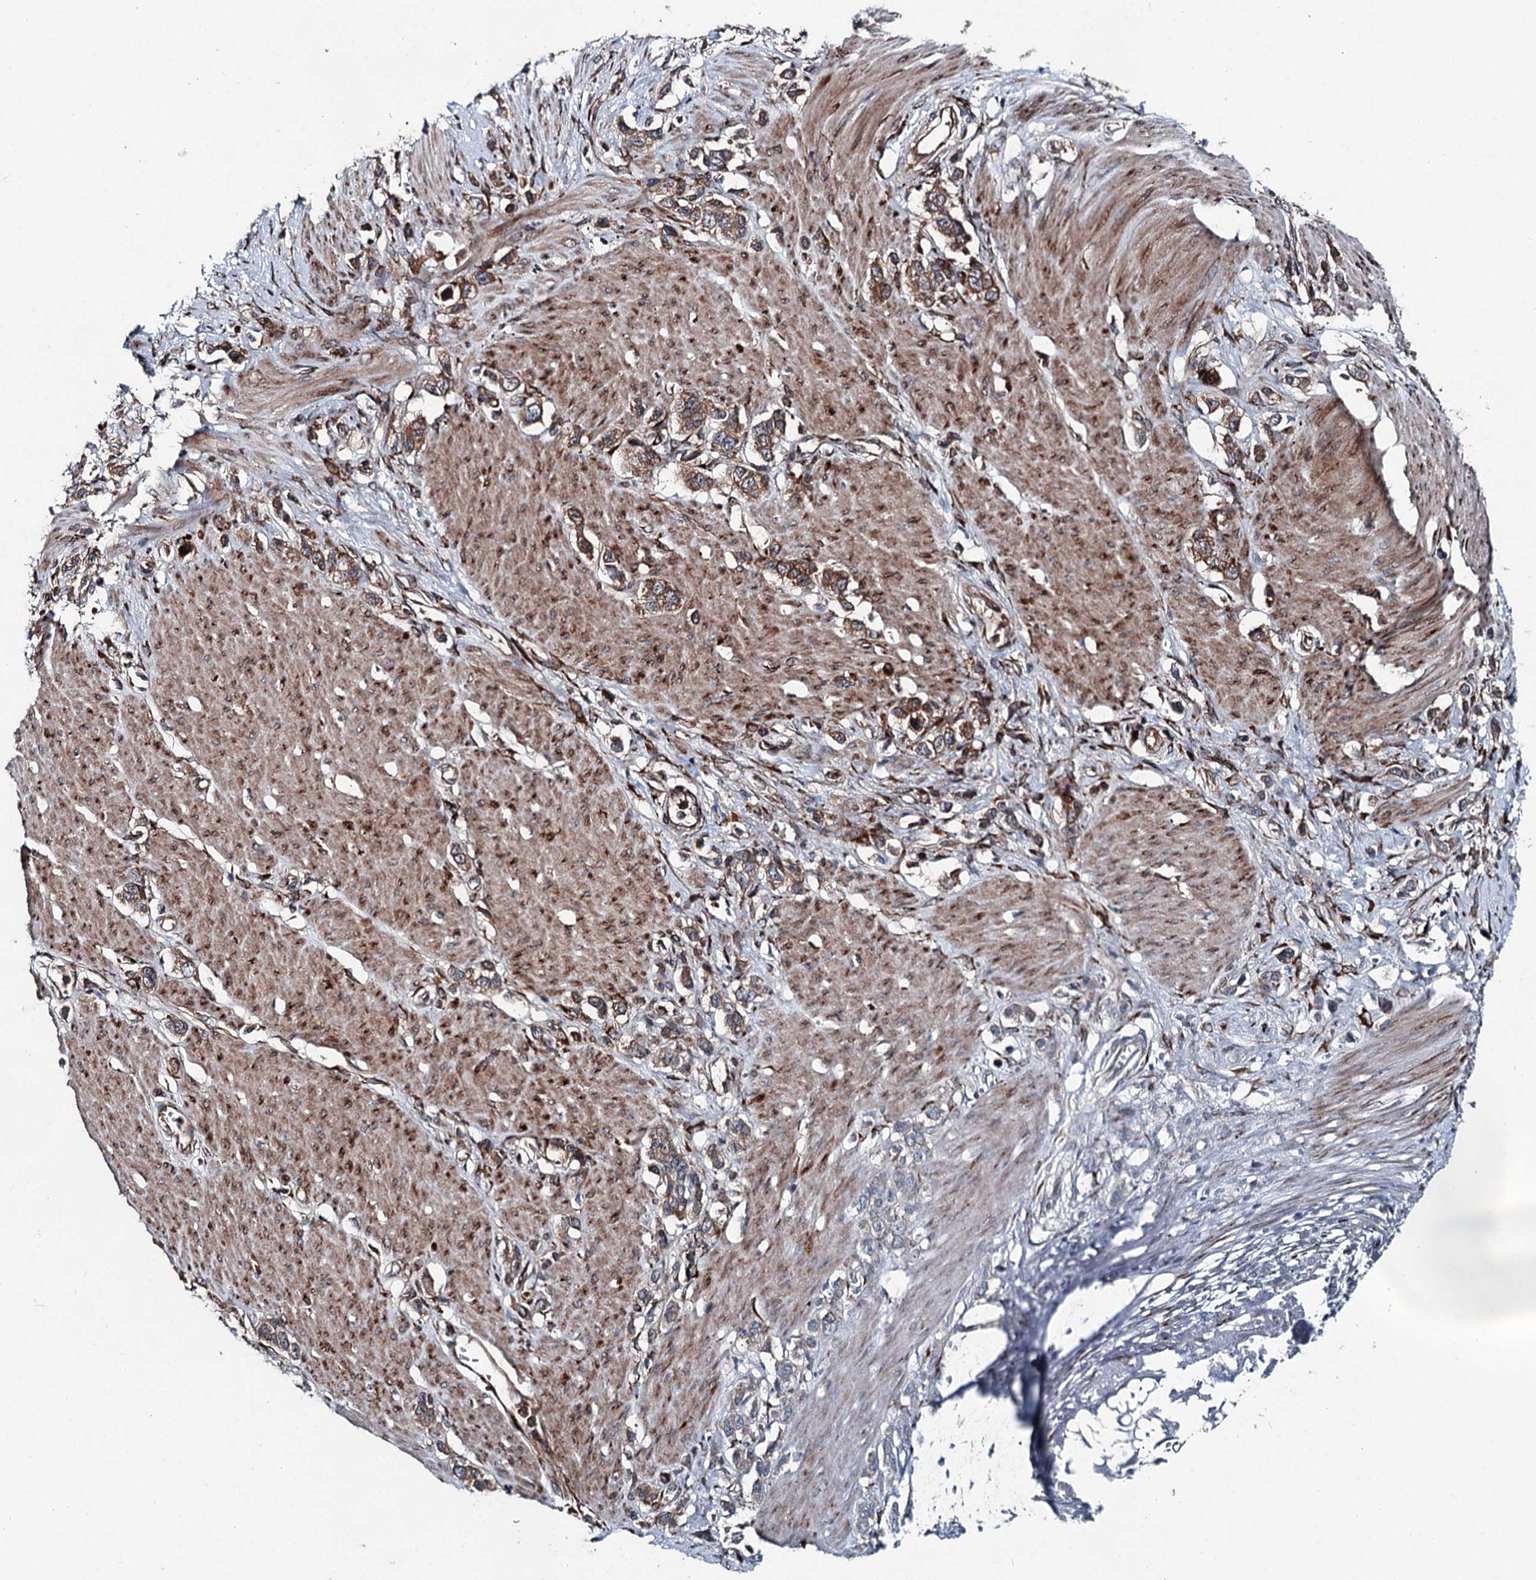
{"staining": {"intensity": "moderate", "quantity": ">75%", "location": "cytoplasmic/membranous"}, "tissue": "stomach cancer", "cell_type": "Tumor cells", "image_type": "cancer", "snomed": [{"axis": "morphology", "description": "Adenocarcinoma, NOS"}, {"axis": "morphology", "description": "Adenocarcinoma, High grade"}, {"axis": "topography", "description": "Stomach, upper"}, {"axis": "topography", "description": "Stomach, lower"}], "caption": "IHC staining of stomach cancer, which exhibits medium levels of moderate cytoplasmic/membranous positivity in about >75% of tumor cells indicating moderate cytoplasmic/membranous protein expression. The staining was performed using DAB (brown) for protein detection and nuclei were counterstained in hematoxylin (blue).", "gene": "DDIAS", "patient": {"sex": "female", "age": 65}}